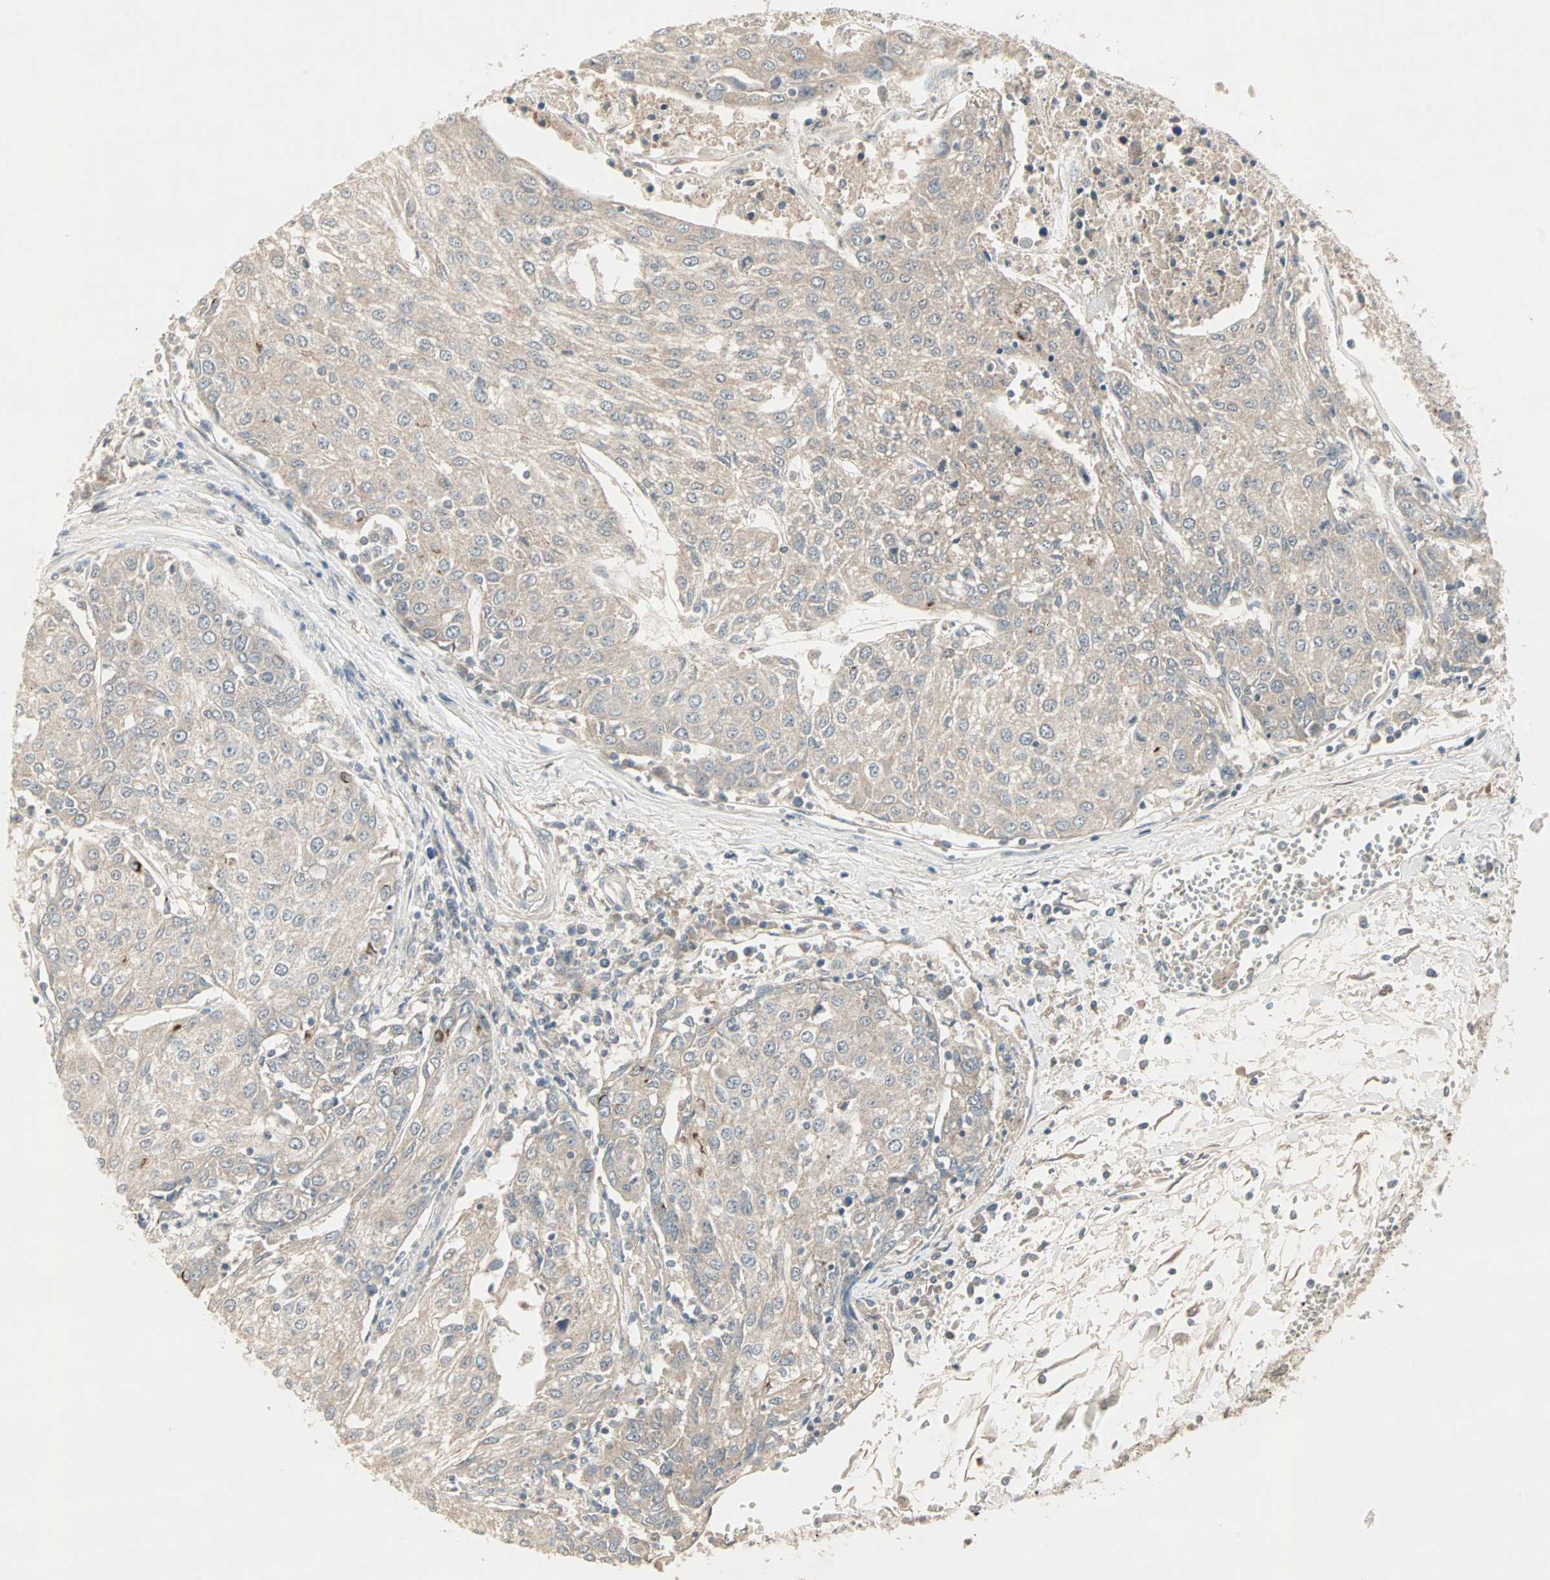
{"staining": {"intensity": "weak", "quantity": "<25%", "location": "cytoplasmic/membranous"}, "tissue": "urothelial cancer", "cell_type": "Tumor cells", "image_type": "cancer", "snomed": [{"axis": "morphology", "description": "Urothelial carcinoma, High grade"}, {"axis": "topography", "description": "Urinary bladder"}], "caption": "A histopathology image of human high-grade urothelial carcinoma is negative for staining in tumor cells.", "gene": "JMJD7-PLA2G4B", "patient": {"sex": "female", "age": 85}}